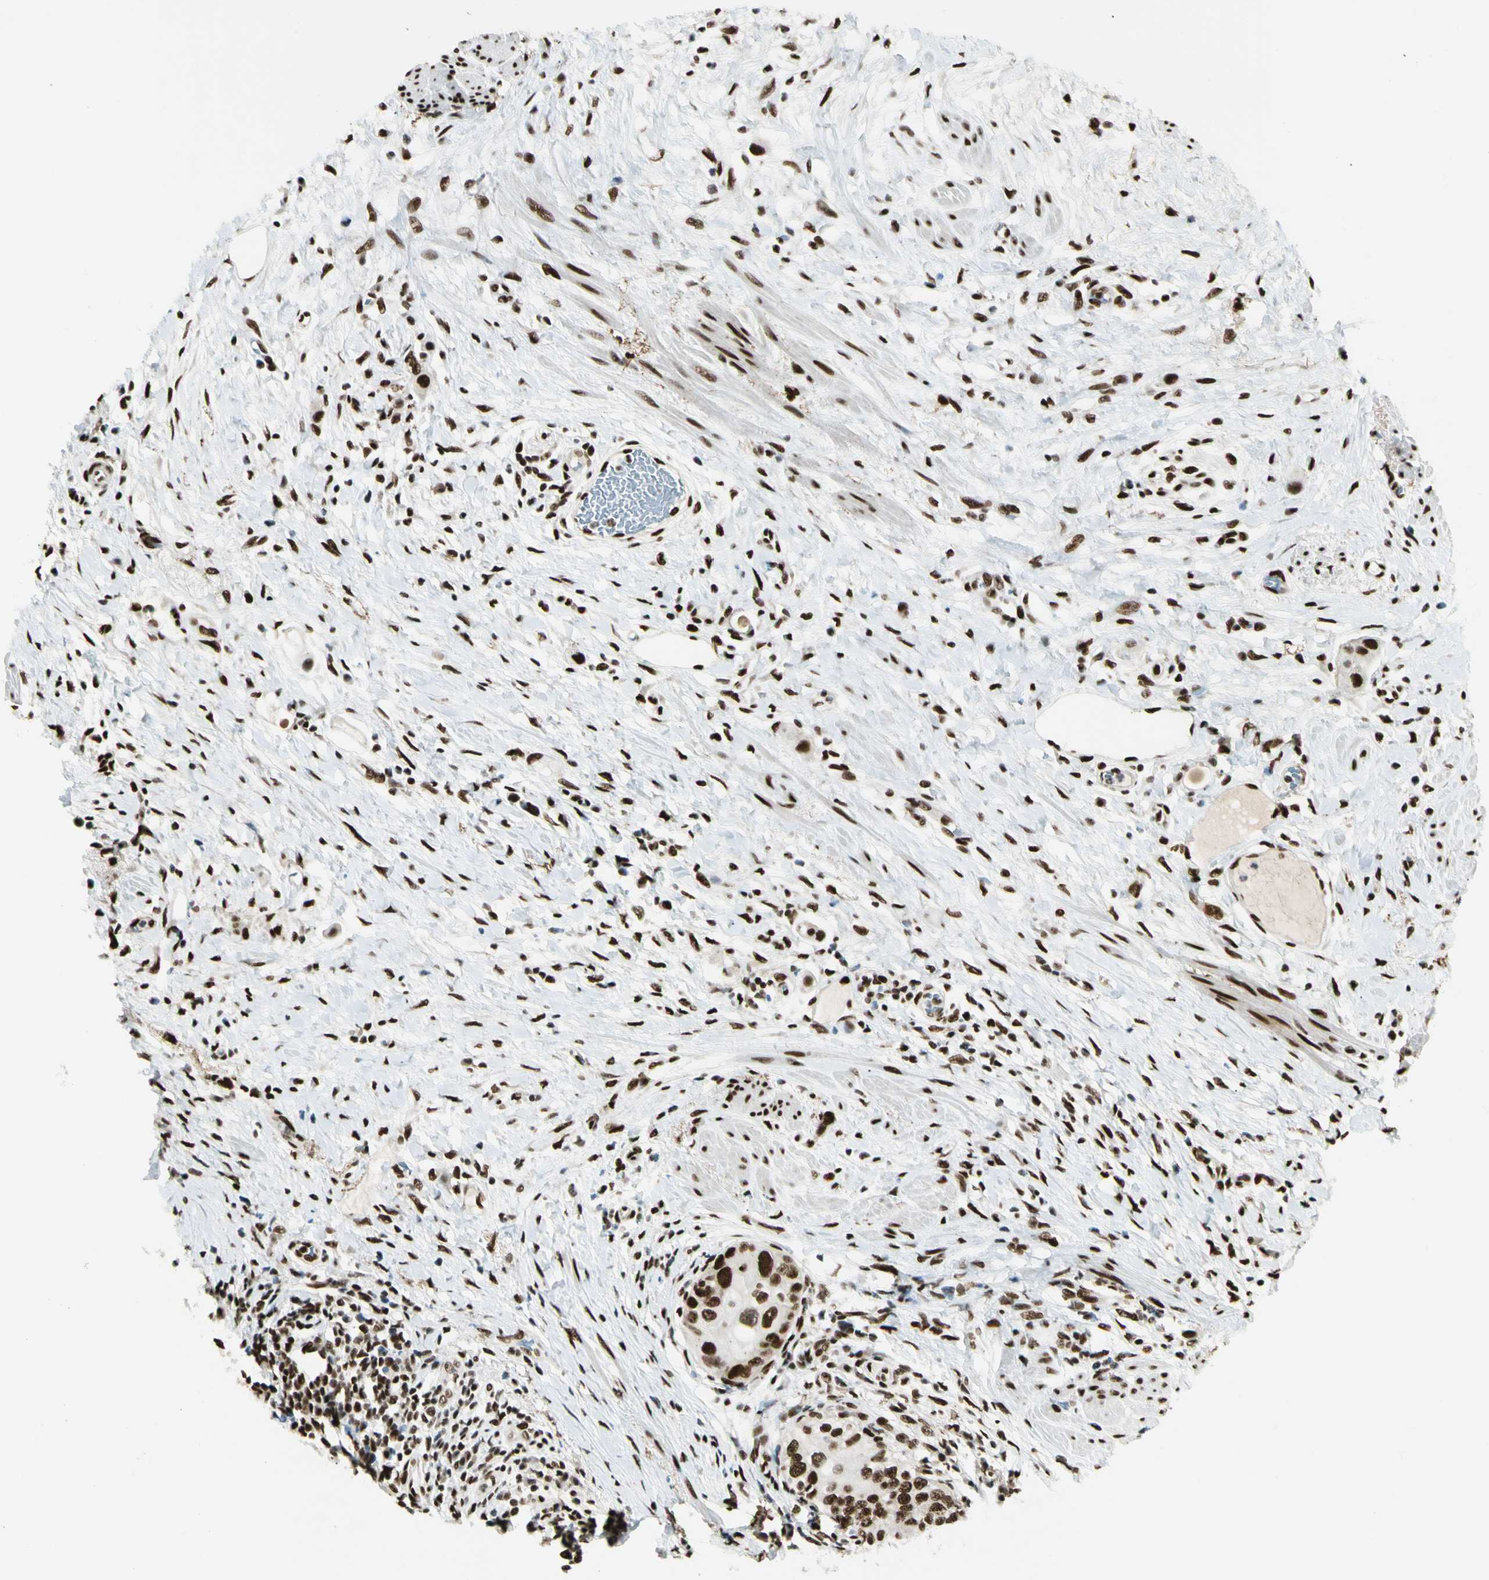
{"staining": {"intensity": "strong", "quantity": ">75%", "location": "nuclear"}, "tissue": "urothelial cancer", "cell_type": "Tumor cells", "image_type": "cancer", "snomed": [{"axis": "morphology", "description": "Urothelial carcinoma, High grade"}, {"axis": "topography", "description": "Urinary bladder"}], "caption": "High-power microscopy captured an immunohistochemistry (IHC) histopathology image of urothelial cancer, revealing strong nuclear positivity in approximately >75% of tumor cells.", "gene": "FUS", "patient": {"sex": "female", "age": 56}}